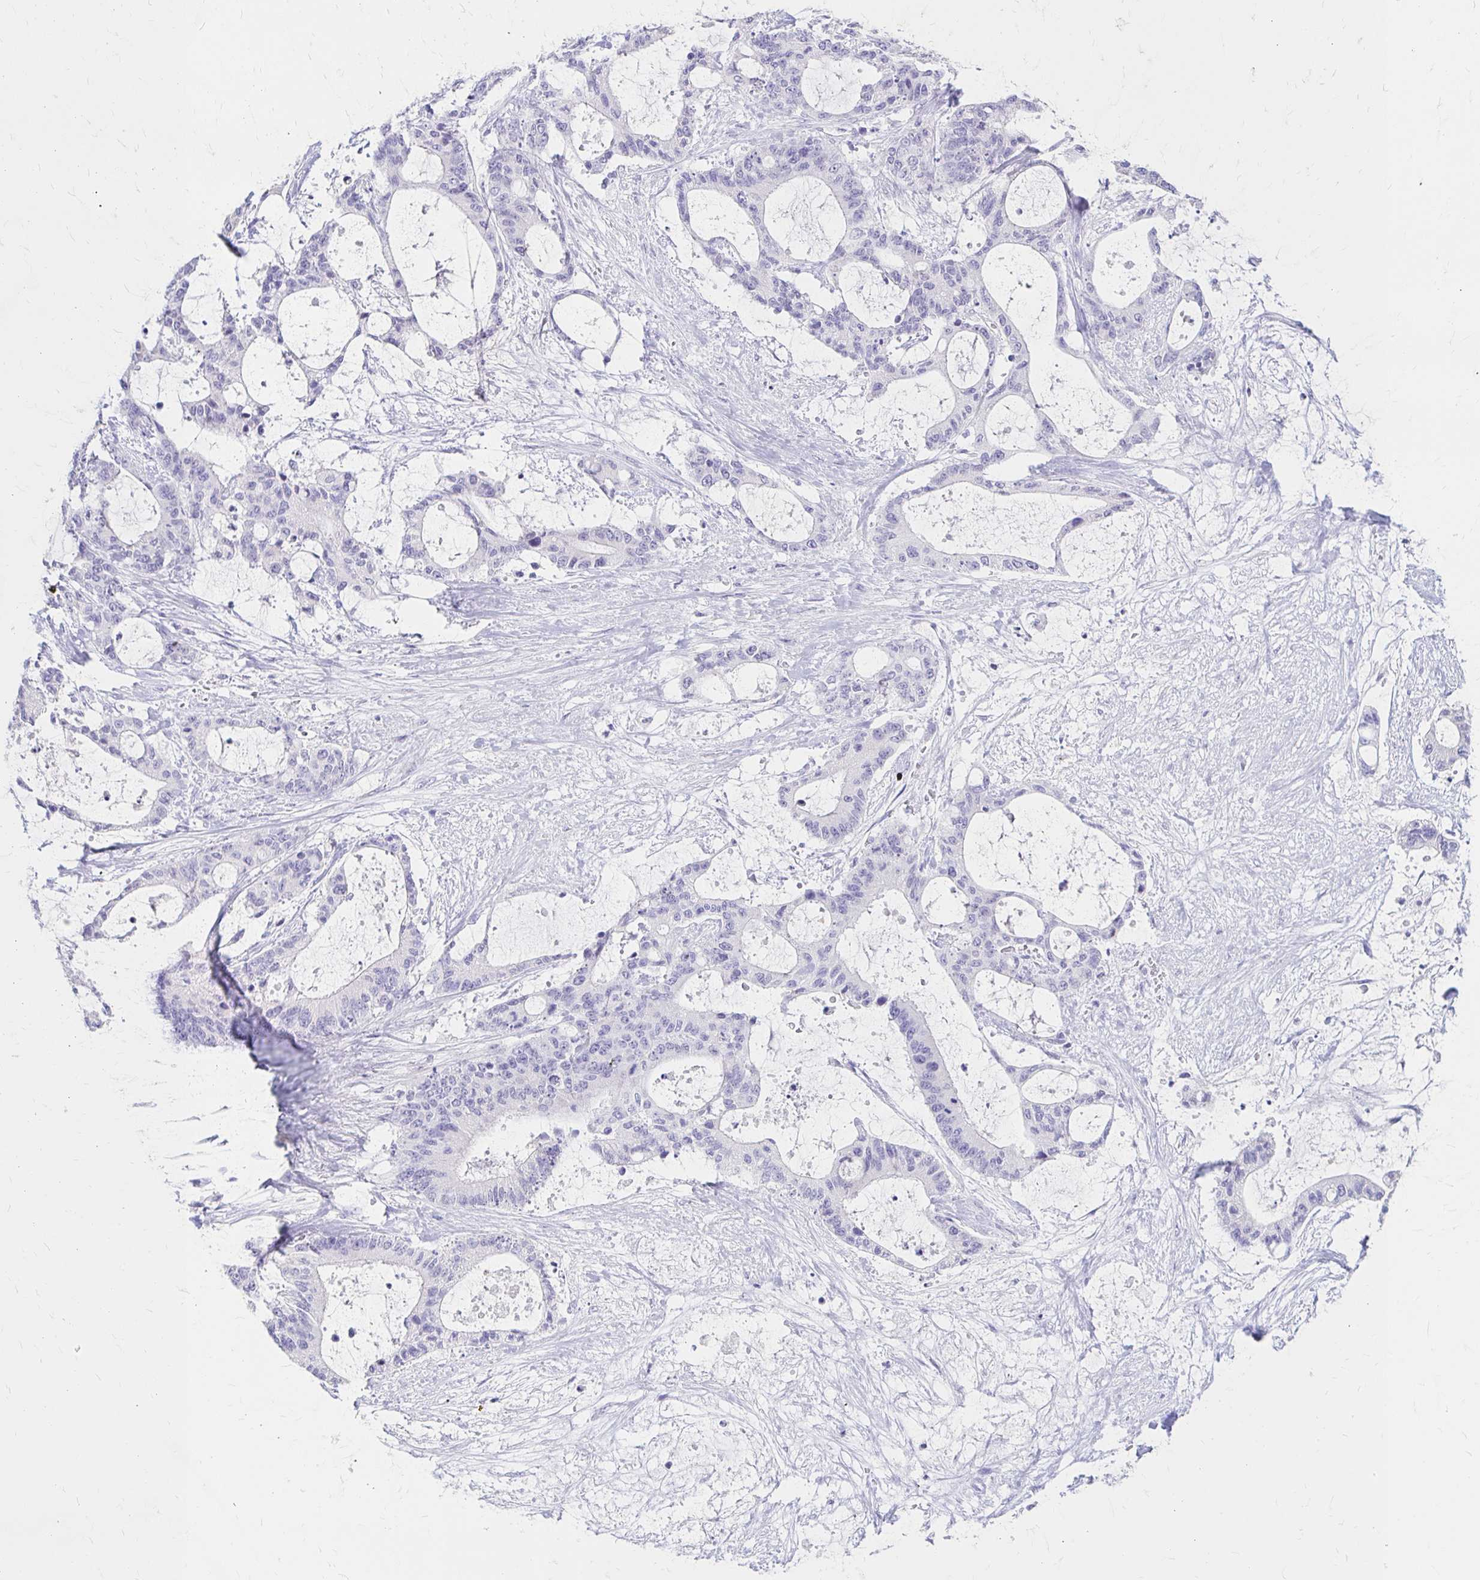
{"staining": {"intensity": "negative", "quantity": "none", "location": "none"}, "tissue": "liver cancer", "cell_type": "Tumor cells", "image_type": "cancer", "snomed": [{"axis": "morphology", "description": "Normal tissue, NOS"}, {"axis": "morphology", "description": "Cholangiocarcinoma"}, {"axis": "topography", "description": "Liver"}, {"axis": "topography", "description": "Peripheral nerve tissue"}], "caption": "IHC micrograph of human liver cancer (cholangiocarcinoma) stained for a protein (brown), which reveals no expression in tumor cells.", "gene": "AZGP1", "patient": {"sex": "female", "age": 73}}